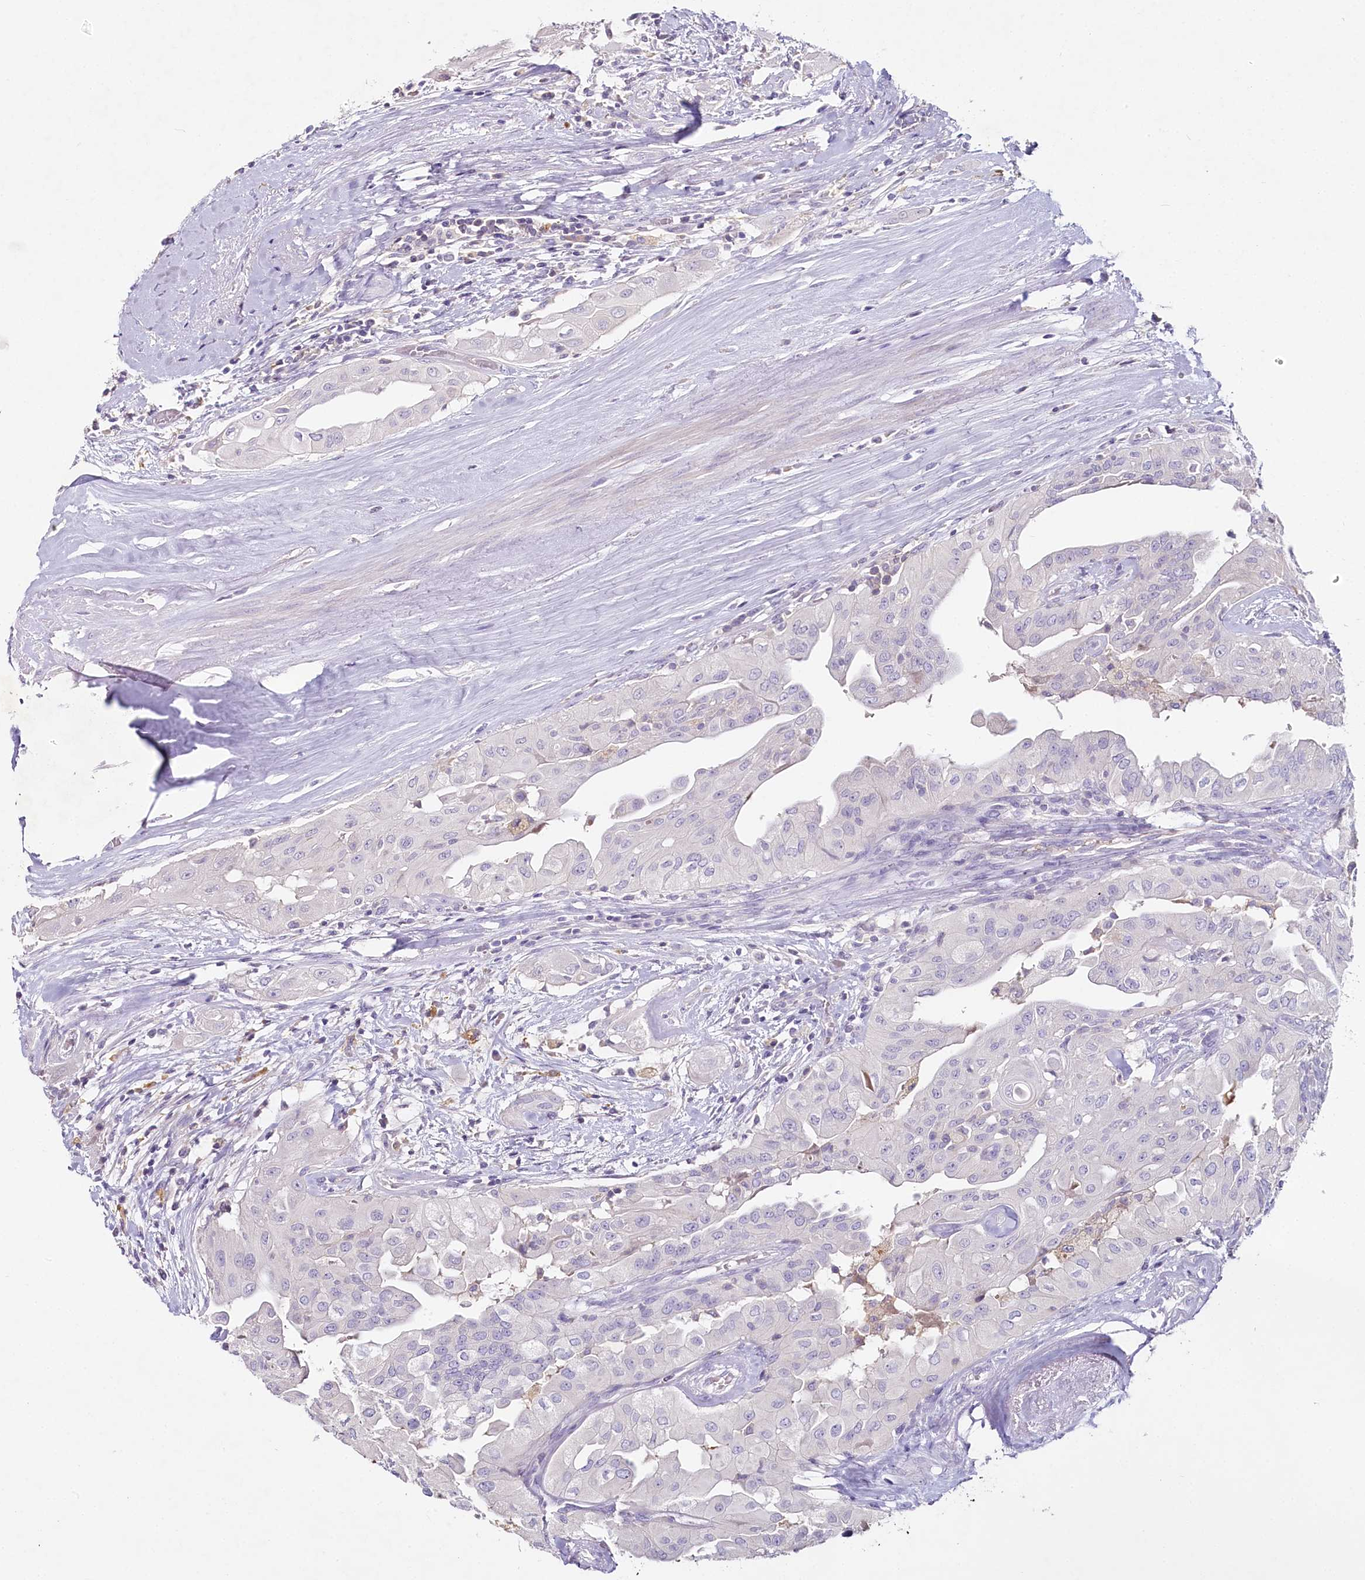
{"staining": {"intensity": "negative", "quantity": "none", "location": "none"}, "tissue": "thyroid cancer", "cell_type": "Tumor cells", "image_type": "cancer", "snomed": [{"axis": "morphology", "description": "Papillary adenocarcinoma, NOS"}, {"axis": "topography", "description": "Thyroid gland"}], "caption": "Human thyroid papillary adenocarcinoma stained for a protein using IHC shows no positivity in tumor cells.", "gene": "HPD", "patient": {"sex": "female", "age": 59}}